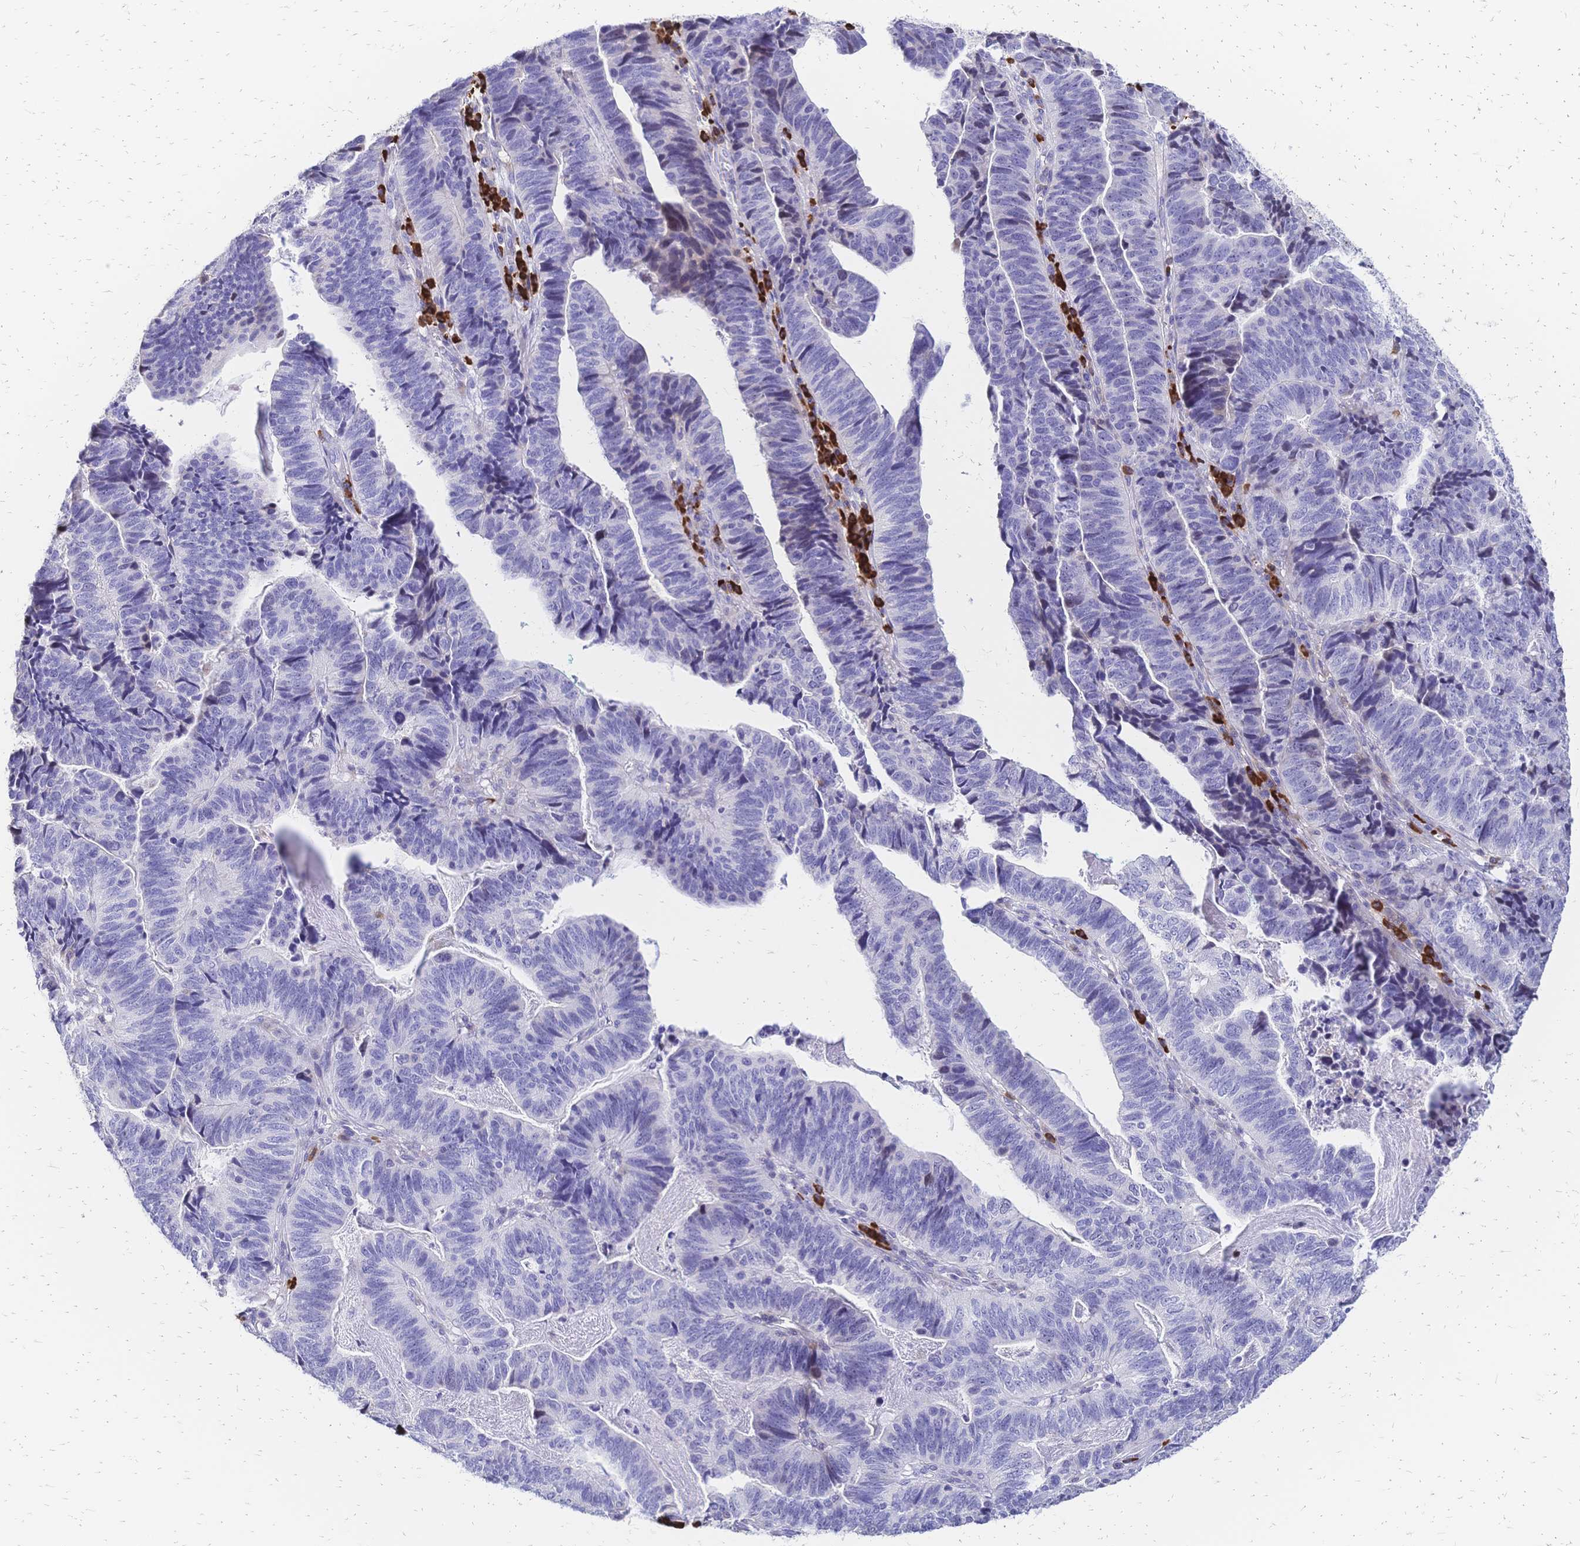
{"staining": {"intensity": "negative", "quantity": "none", "location": "none"}, "tissue": "stomach cancer", "cell_type": "Tumor cells", "image_type": "cancer", "snomed": [{"axis": "morphology", "description": "Adenocarcinoma, NOS"}, {"axis": "topography", "description": "Stomach, upper"}], "caption": "High magnification brightfield microscopy of adenocarcinoma (stomach) stained with DAB (brown) and counterstained with hematoxylin (blue): tumor cells show no significant positivity. The staining is performed using DAB (3,3'-diaminobenzidine) brown chromogen with nuclei counter-stained in using hematoxylin.", "gene": "IL2RA", "patient": {"sex": "female", "age": 67}}